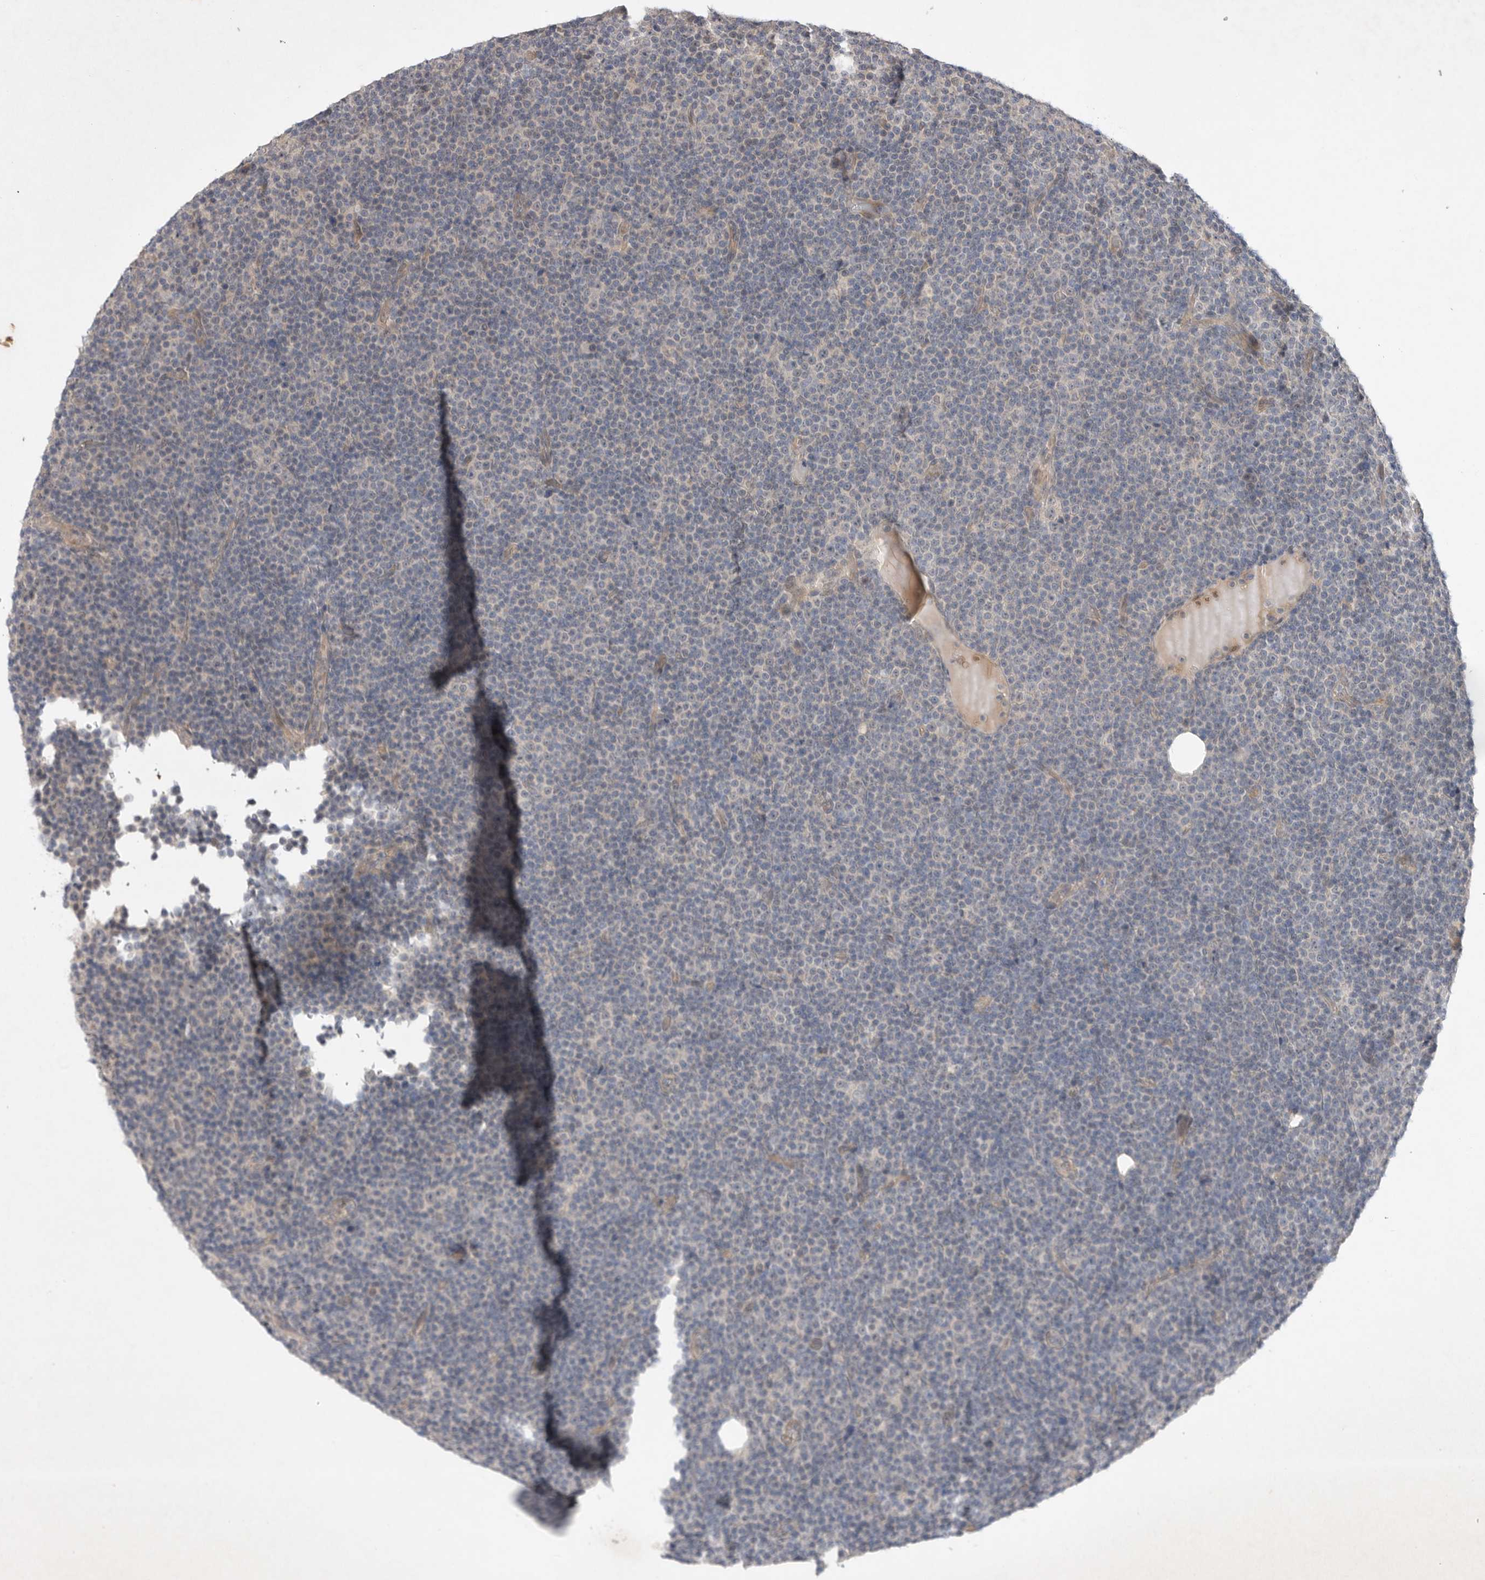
{"staining": {"intensity": "negative", "quantity": "none", "location": "none"}, "tissue": "lymphoma", "cell_type": "Tumor cells", "image_type": "cancer", "snomed": [{"axis": "morphology", "description": "Malignant lymphoma, non-Hodgkin's type, Low grade"}, {"axis": "topography", "description": "Lymph node"}], "caption": "Tumor cells are negative for brown protein staining in lymphoma. (Immunohistochemistry, brightfield microscopy, high magnification).", "gene": "PTPDC1", "patient": {"sex": "female", "age": 67}}